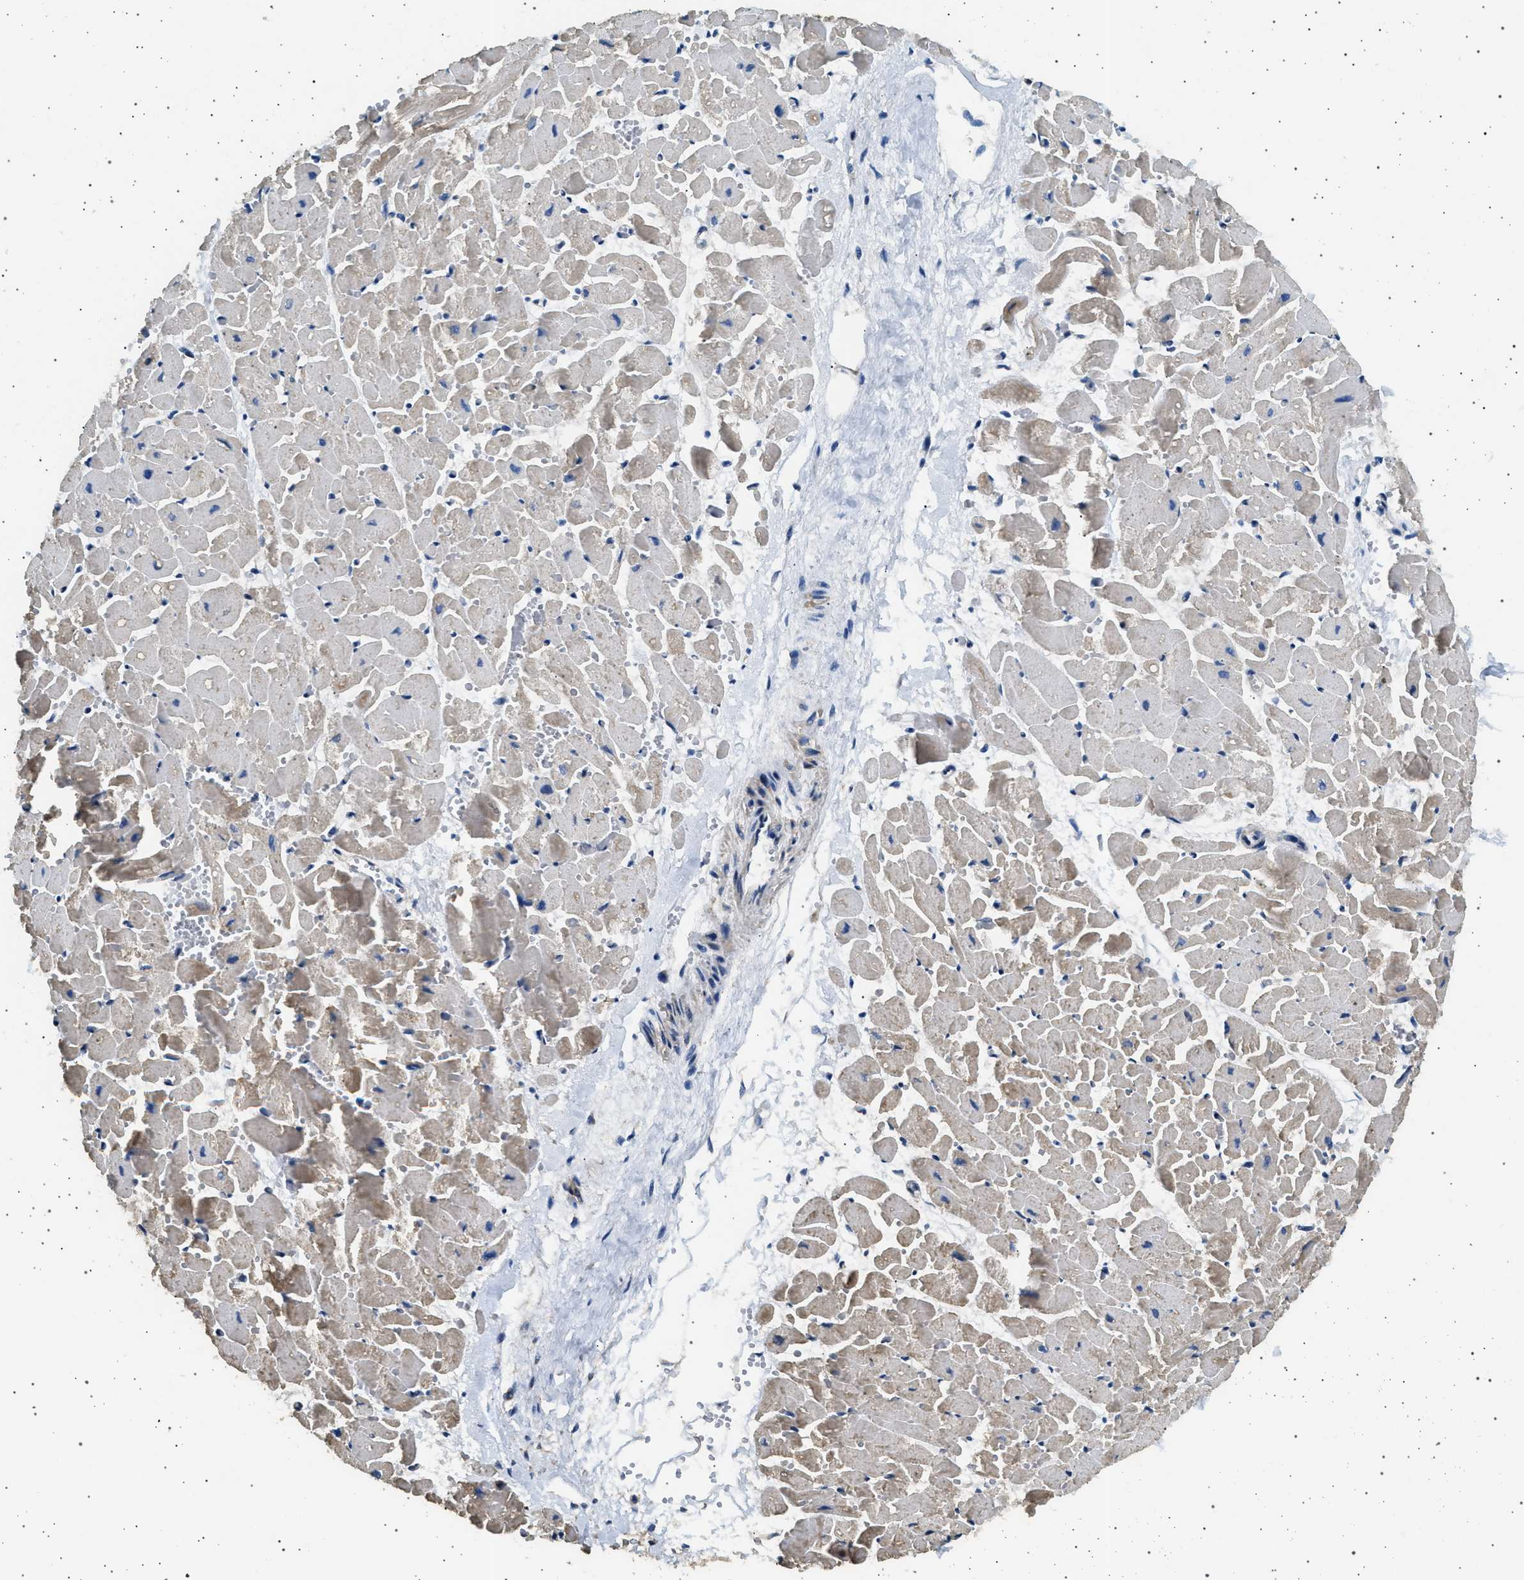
{"staining": {"intensity": "moderate", "quantity": "25%-75%", "location": "cytoplasmic/membranous"}, "tissue": "heart muscle", "cell_type": "Cardiomyocytes", "image_type": "normal", "snomed": [{"axis": "morphology", "description": "Normal tissue, NOS"}, {"axis": "topography", "description": "Heart"}], "caption": "Cardiomyocytes demonstrate medium levels of moderate cytoplasmic/membranous staining in about 25%-75% of cells in unremarkable human heart muscle. Immunohistochemistry (ihc) stains the protein in brown and the nuclei are stained blue.", "gene": "KCNA4", "patient": {"sex": "female", "age": 19}}